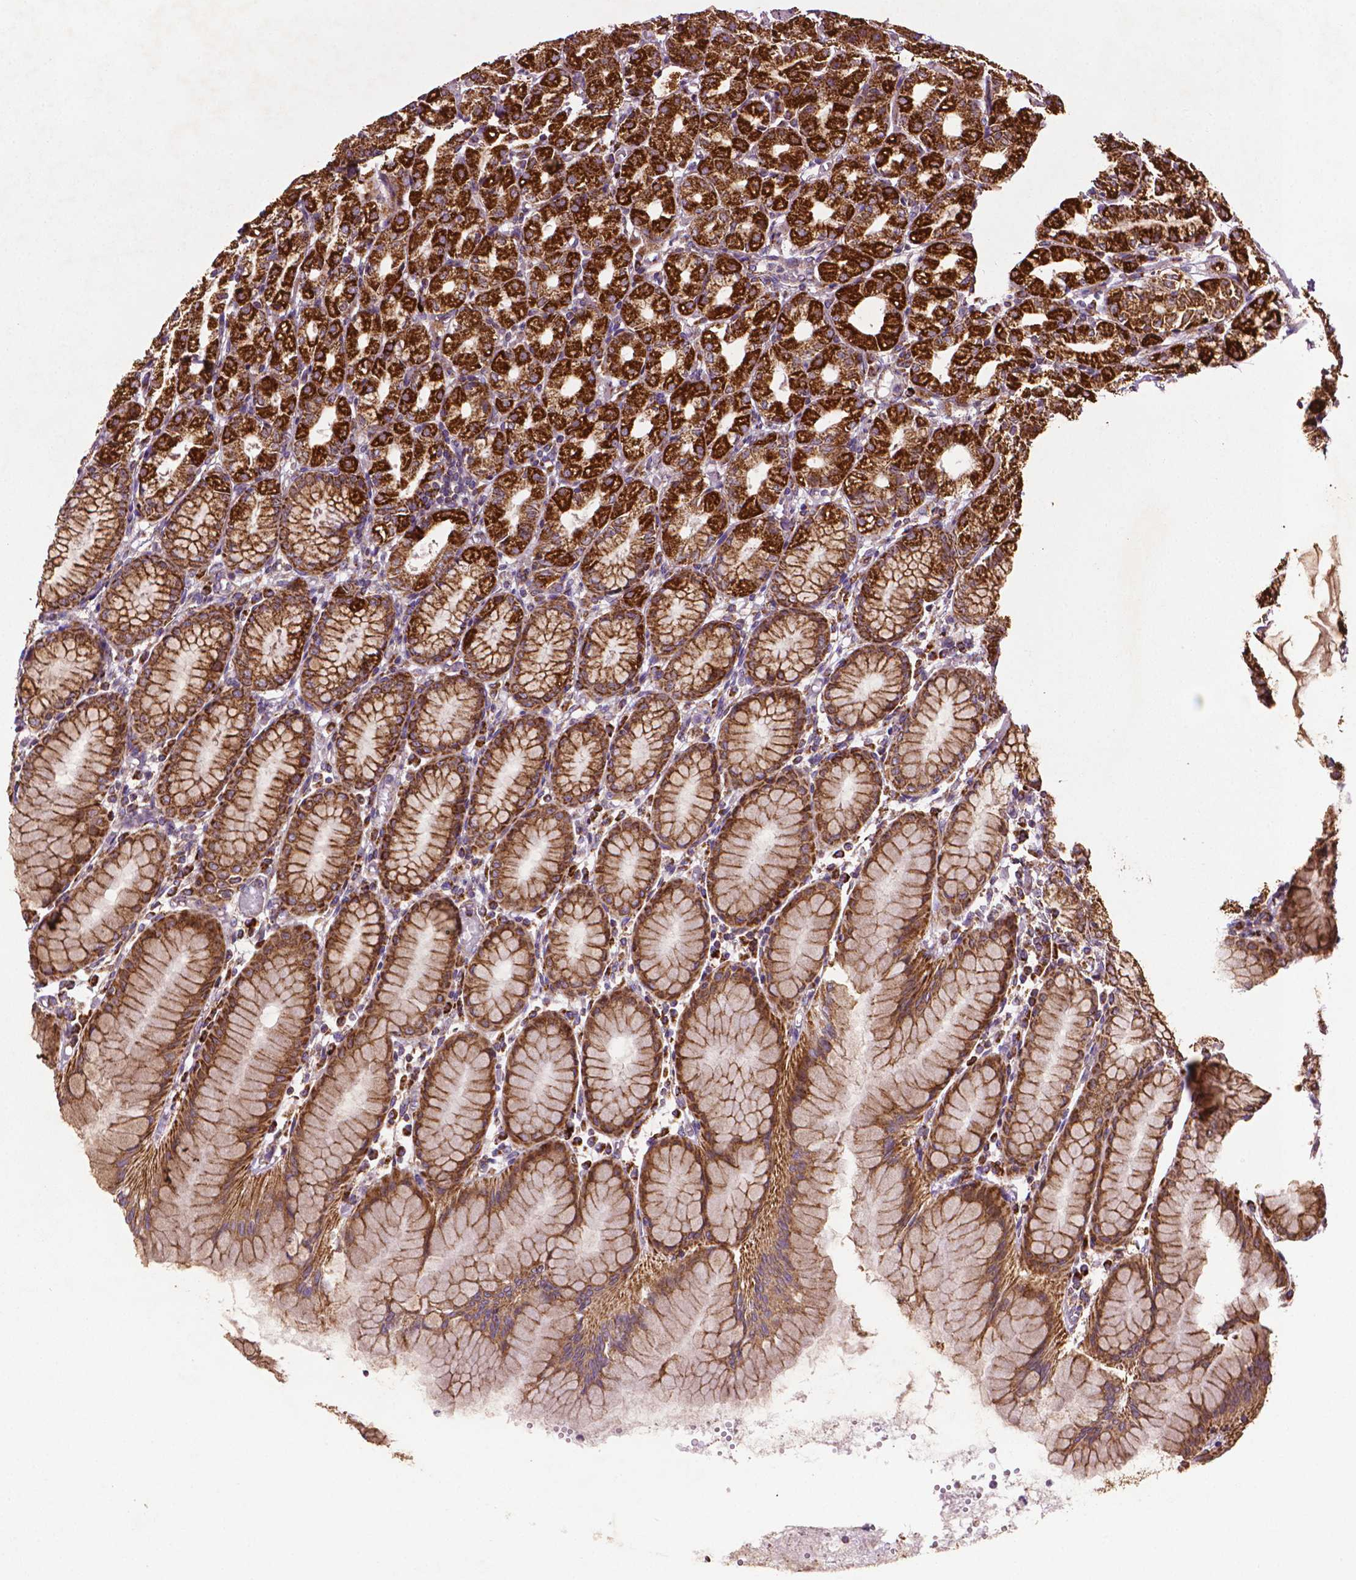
{"staining": {"intensity": "strong", "quantity": ">75%", "location": "cytoplasmic/membranous"}, "tissue": "stomach", "cell_type": "Glandular cells", "image_type": "normal", "snomed": [{"axis": "morphology", "description": "Normal tissue, NOS"}, {"axis": "topography", "description": "Stomach"}], "caption": "Unremarkable stomach was stained to show a protein in brown. There is high levels of strong cytoplasmic/membranous staining in about >75% of glandular cells. (DAB (3,3'-diaminobenzidine) = brown stain, brightfield microscopy at high magnification).", "gene": "ILVBL", "patient": {"sex": "female", "age": 57}}